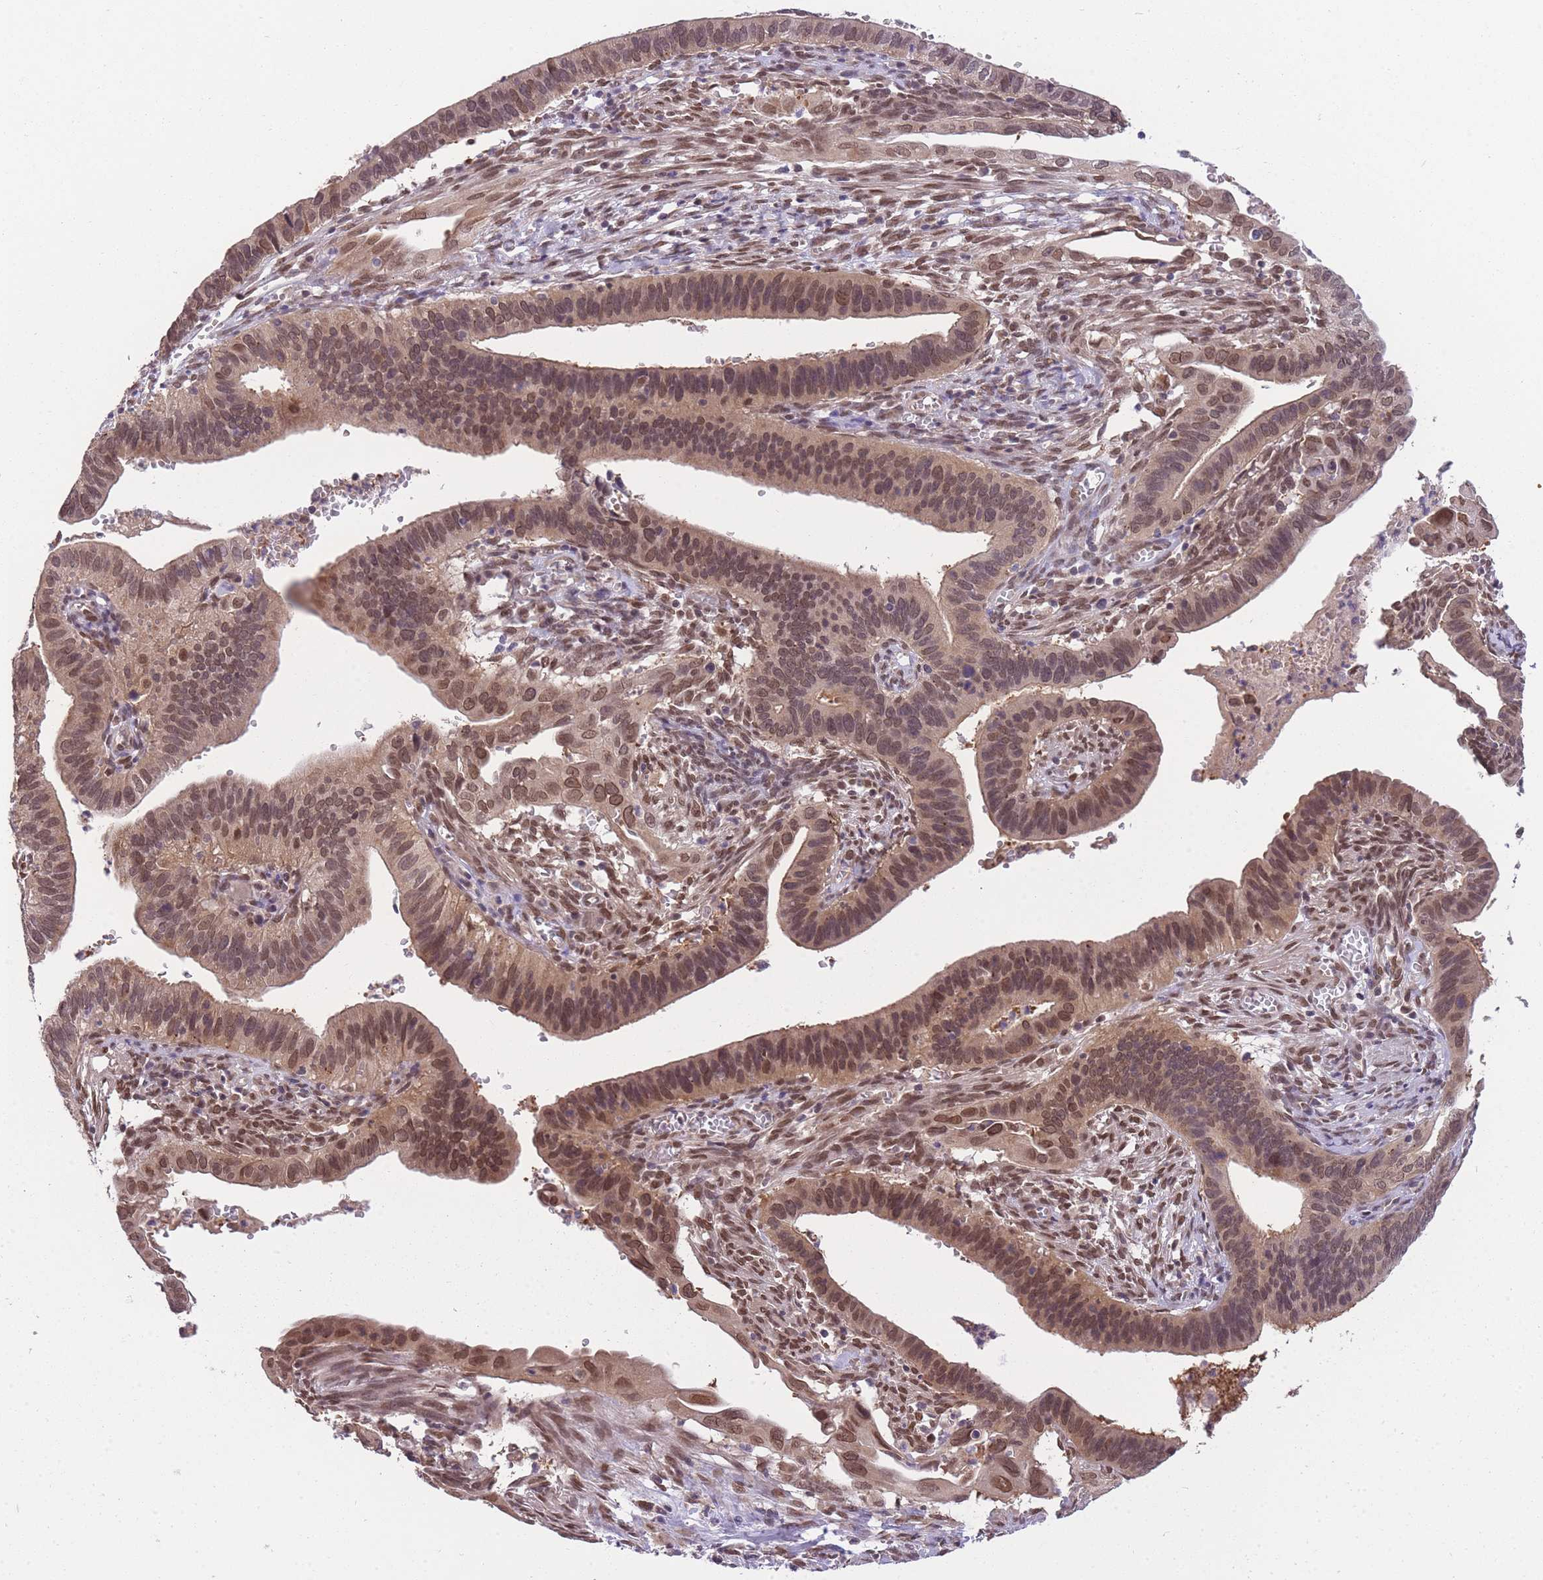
{"staining": {"intensity": "moderate", "quantity": ">75%", "location": "cytoplasmic/membranous,nuclear"}, "tissue": "cervical cancer", "cell_type": "Tumor cells", "image_type": "cancer", "snomed": [{"axis": "morphology", "description": "Adenocarcinoma, NOS"}, {"axis": "topography", "description": "Cervix"}], "caption": "This photomicrograph demonstrates IHC staining of adenocarcinoma (cervical), with medium moderate cytoplasmic/membranous and nuclear expression in about >75% of tumor cells.", "gene": "CDIP1", "patient": {"sex": "female", "age": 42}}